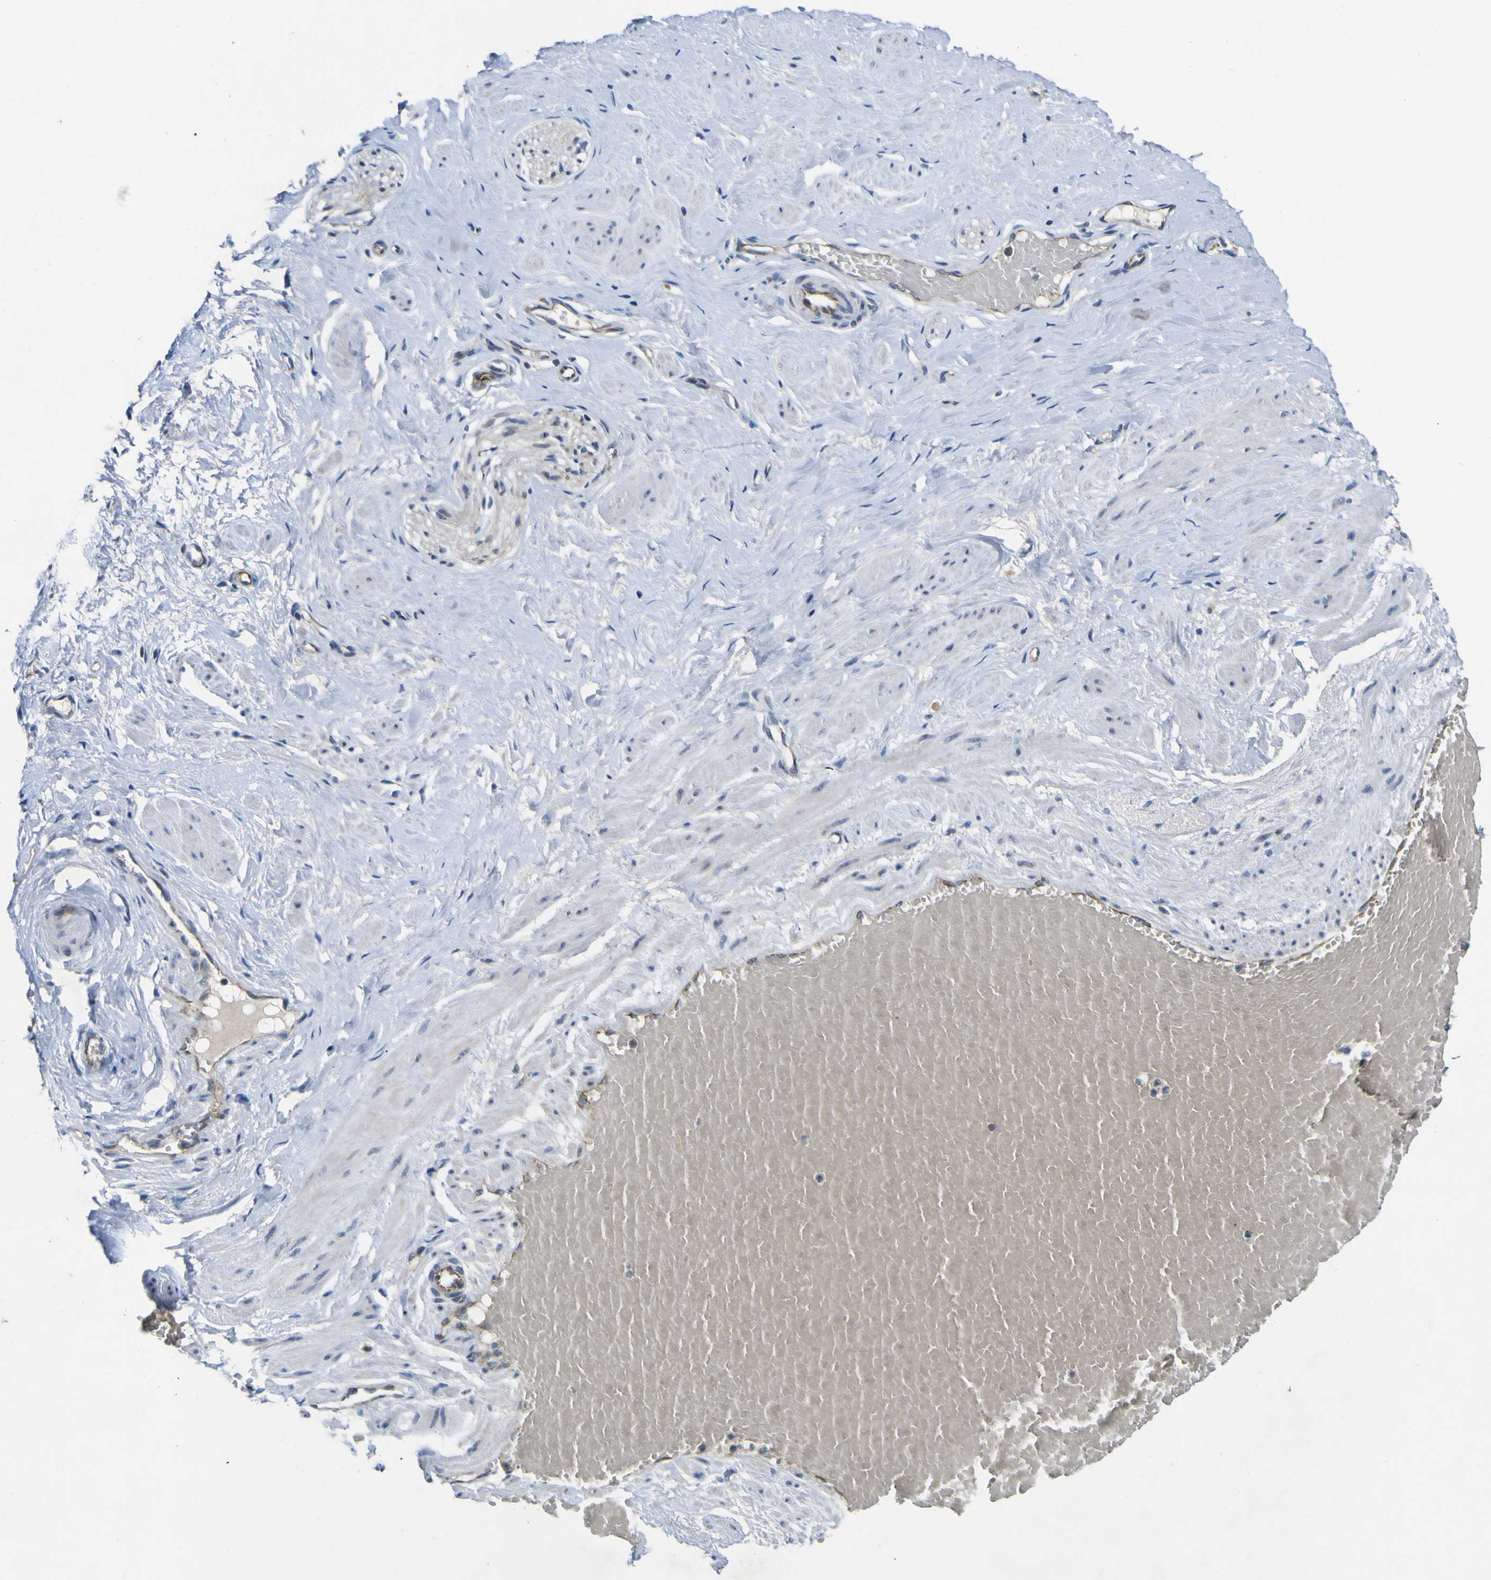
{"staining": {"intensity": "negative", "quantity": "none", "location": "none"}, "tissue": "adipose tissue", "cell_type": "Adipocytes", "image_type": "normal", "snomed": [{"axis": "morphology", "description": "Normal tissue, NOS"}, {"axis": "topography", "description": "Soft tissue"}, {"axis": "topography", "description": "Vascular tissue"}], "caption": "High power microscopy photomicrograph of an immunohistochemistry photomicrograph of benign adipose tissue, revealing no significant staining in adipocytes.", "gene": "LDLR", "patient": {"sex": "female", "age": 35}}